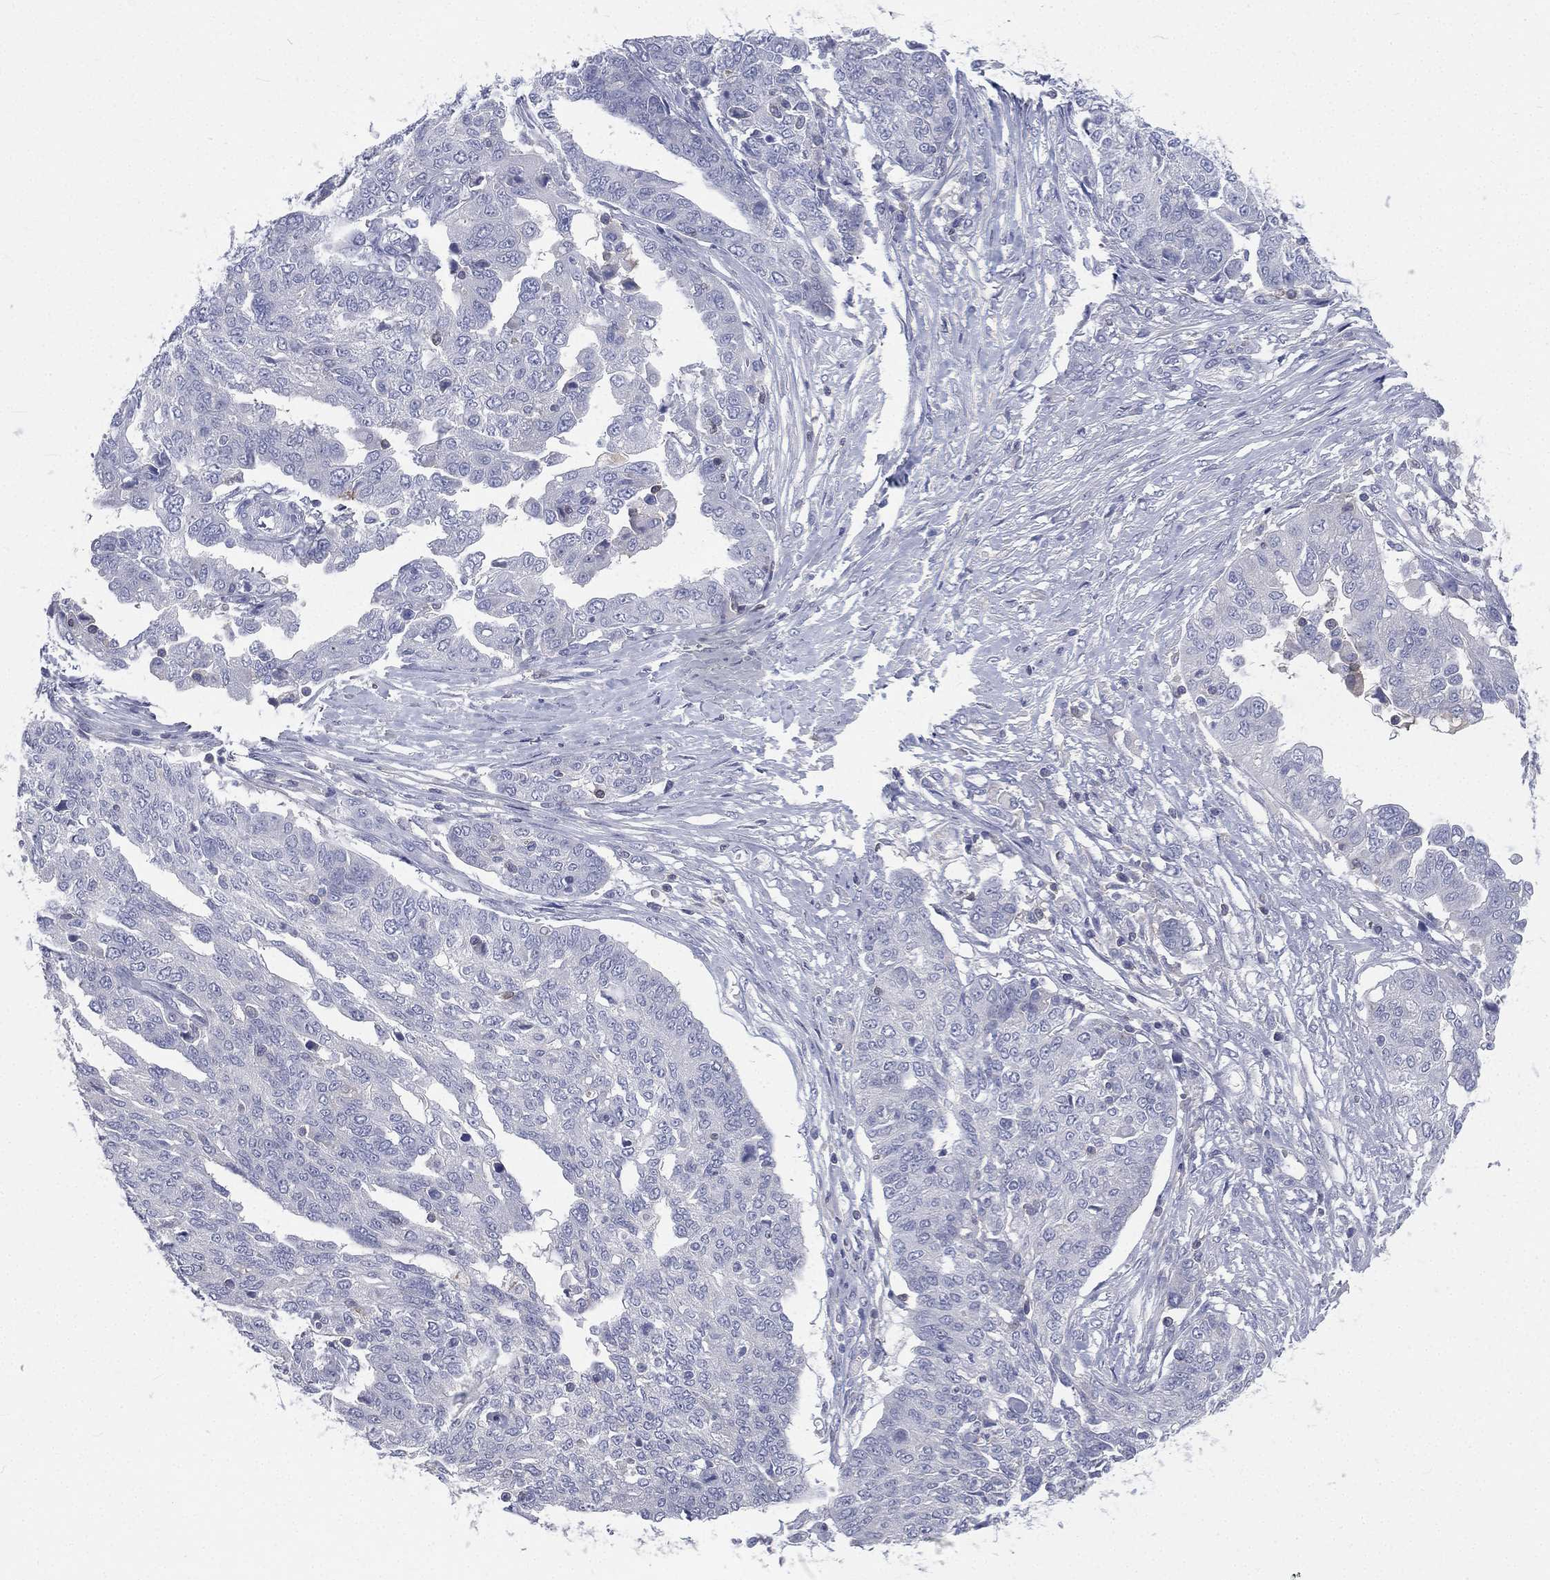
{"staining": {"intensity": "negative", "quantity": "none", "location": "none"}, "tissue": "ovarian cancer", "cell_type": "Tumor cells", "image_type": "cancer", "snomed": [{"axis": "morphology", "description": "Cystadenocarcinoma, serous, NOS"}, {"axis": "topography", "description": "Ovary"}], "caption": "IHC image of human ovarian cancer stained for a protein (brown), which exhibits no expression in tumor cells.", "gene": "CD3D", "patient": {"sex": "female", "age": 67}}